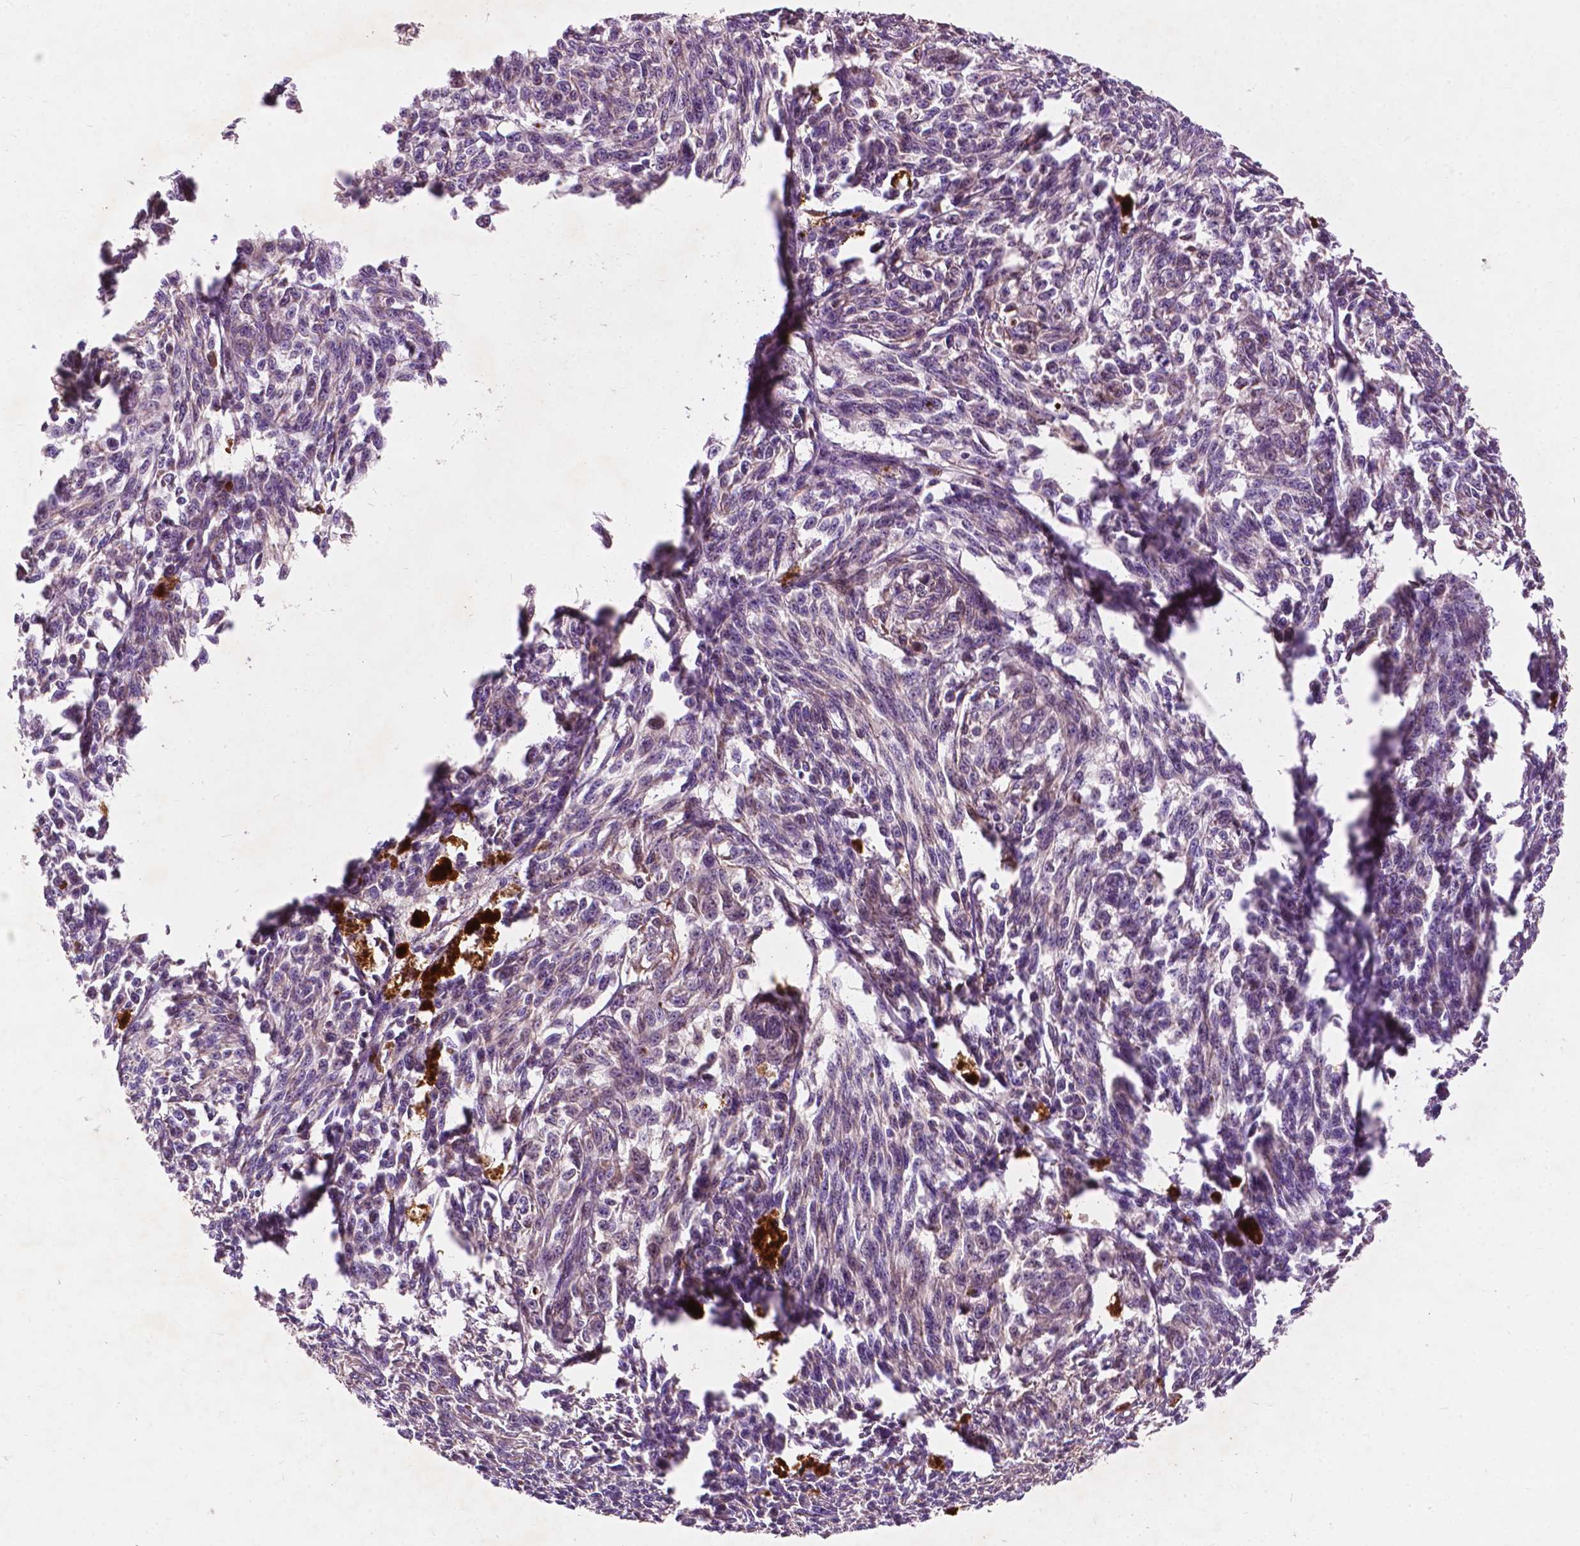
{"staining": {"intensity": "negative", "quantity": "none", "location": "none"}, "tissue": "melanoma", "cell_type": "Tumor cells", "image_type": "cancer", "snomed": [{"axis": "morphology", "description": "Malignant melanoma, NOS"}, {"axis": "topography", "description": "Skin"}], "caption": "Immunohistochemistry (IHC) image of melanoma stained for a protein (brown), which displays no positivity in tumor cells.", "gene": "GPR37", "patient": {"sex": "female", "age": 34}}